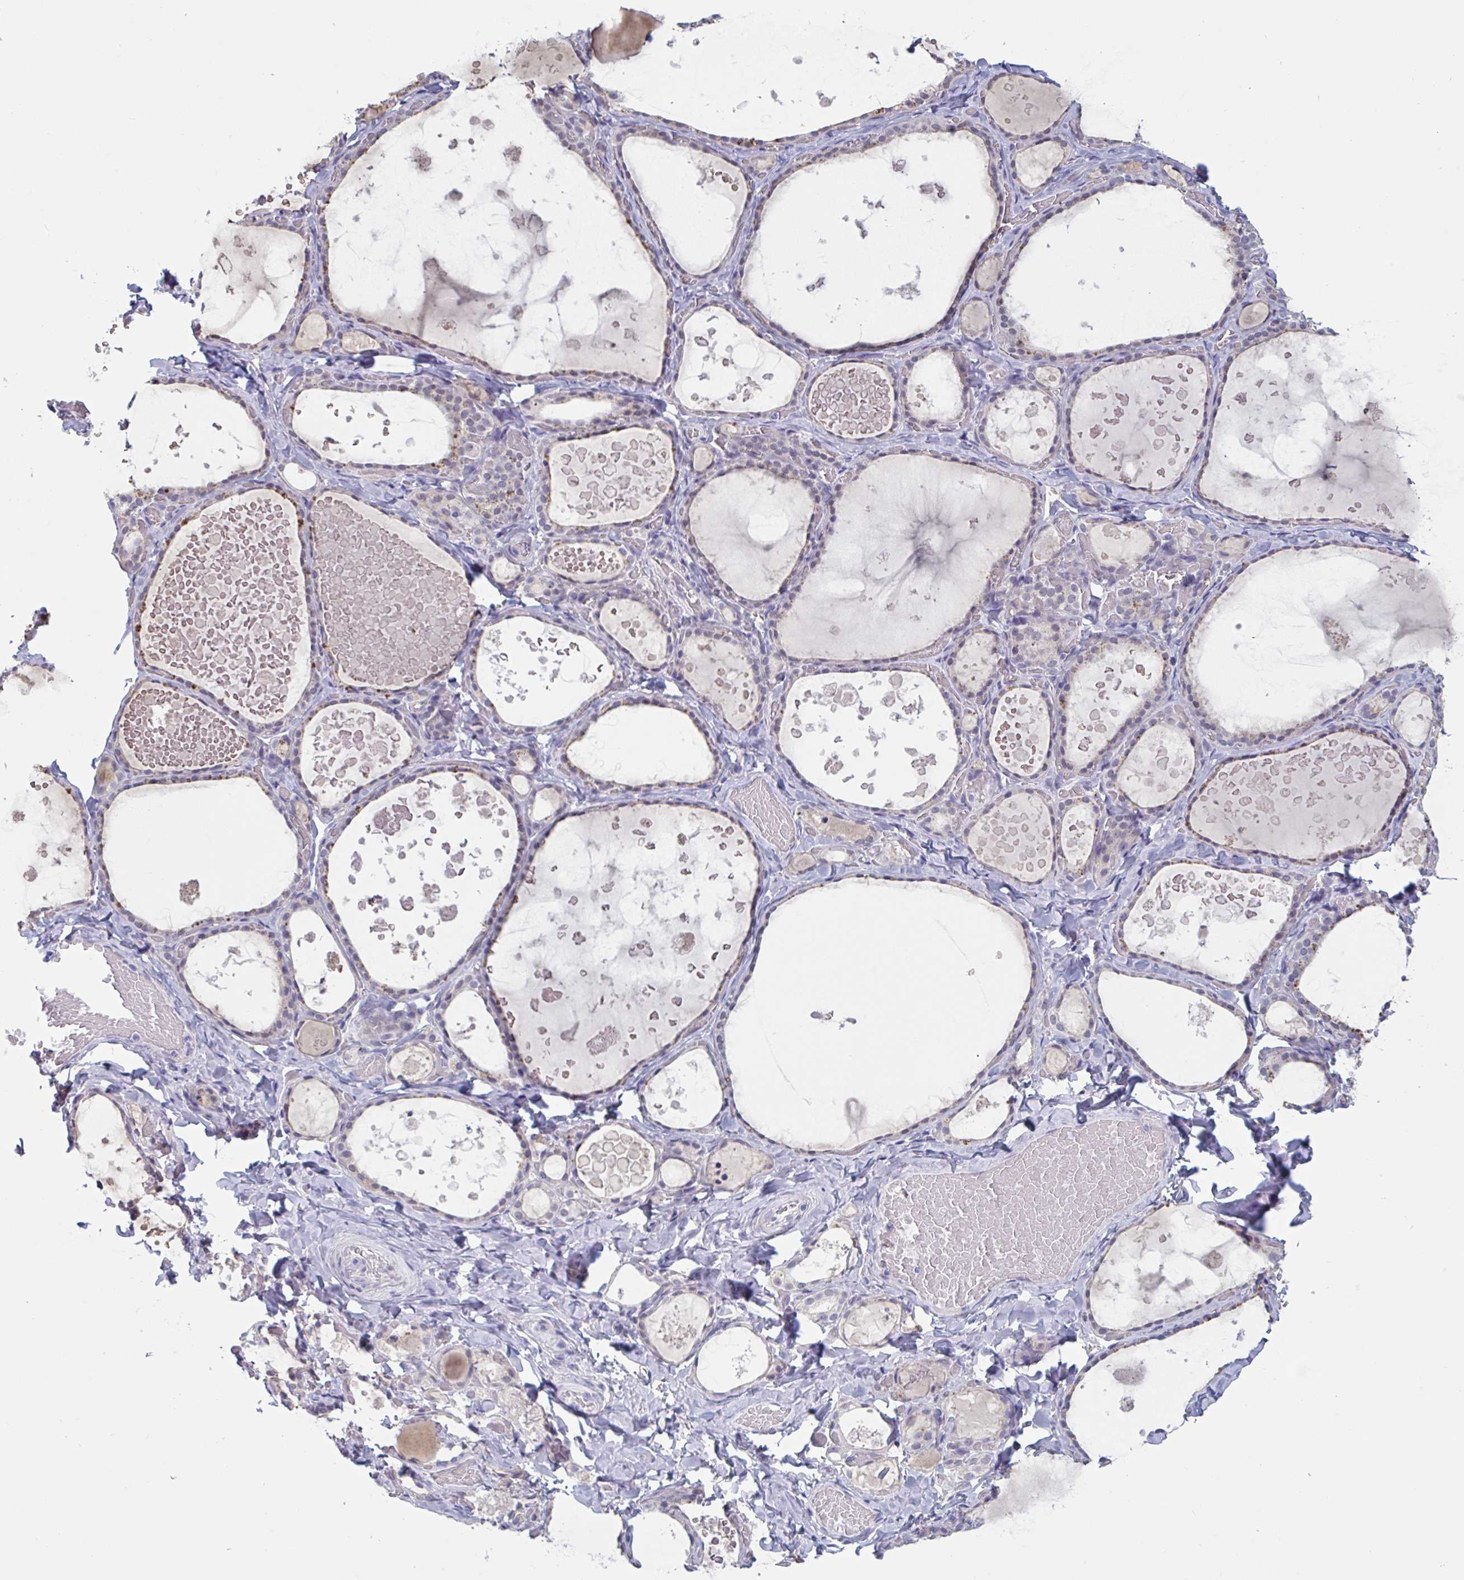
{"staining": {"intensity": "moderate", "quantity": "<25%", "location": "cytoplasmic/membranous"}, "tissue": "thyroid gland", "cell_type": "Glandular cells", "image_type": "normal", "snomed": [{"axis": "morphology", "description": "Normal tissue, NOS"}, {"axis": "topography", "description": "Thyroid gland"}], "caption": "Protein staining of unremarkable thyroid gland shows moderate cytoplasmic/membranous positivity in about <25% of glandular cells.", "gene": "TCEAL8", "patient": {"sex": "female", "age": 56}}